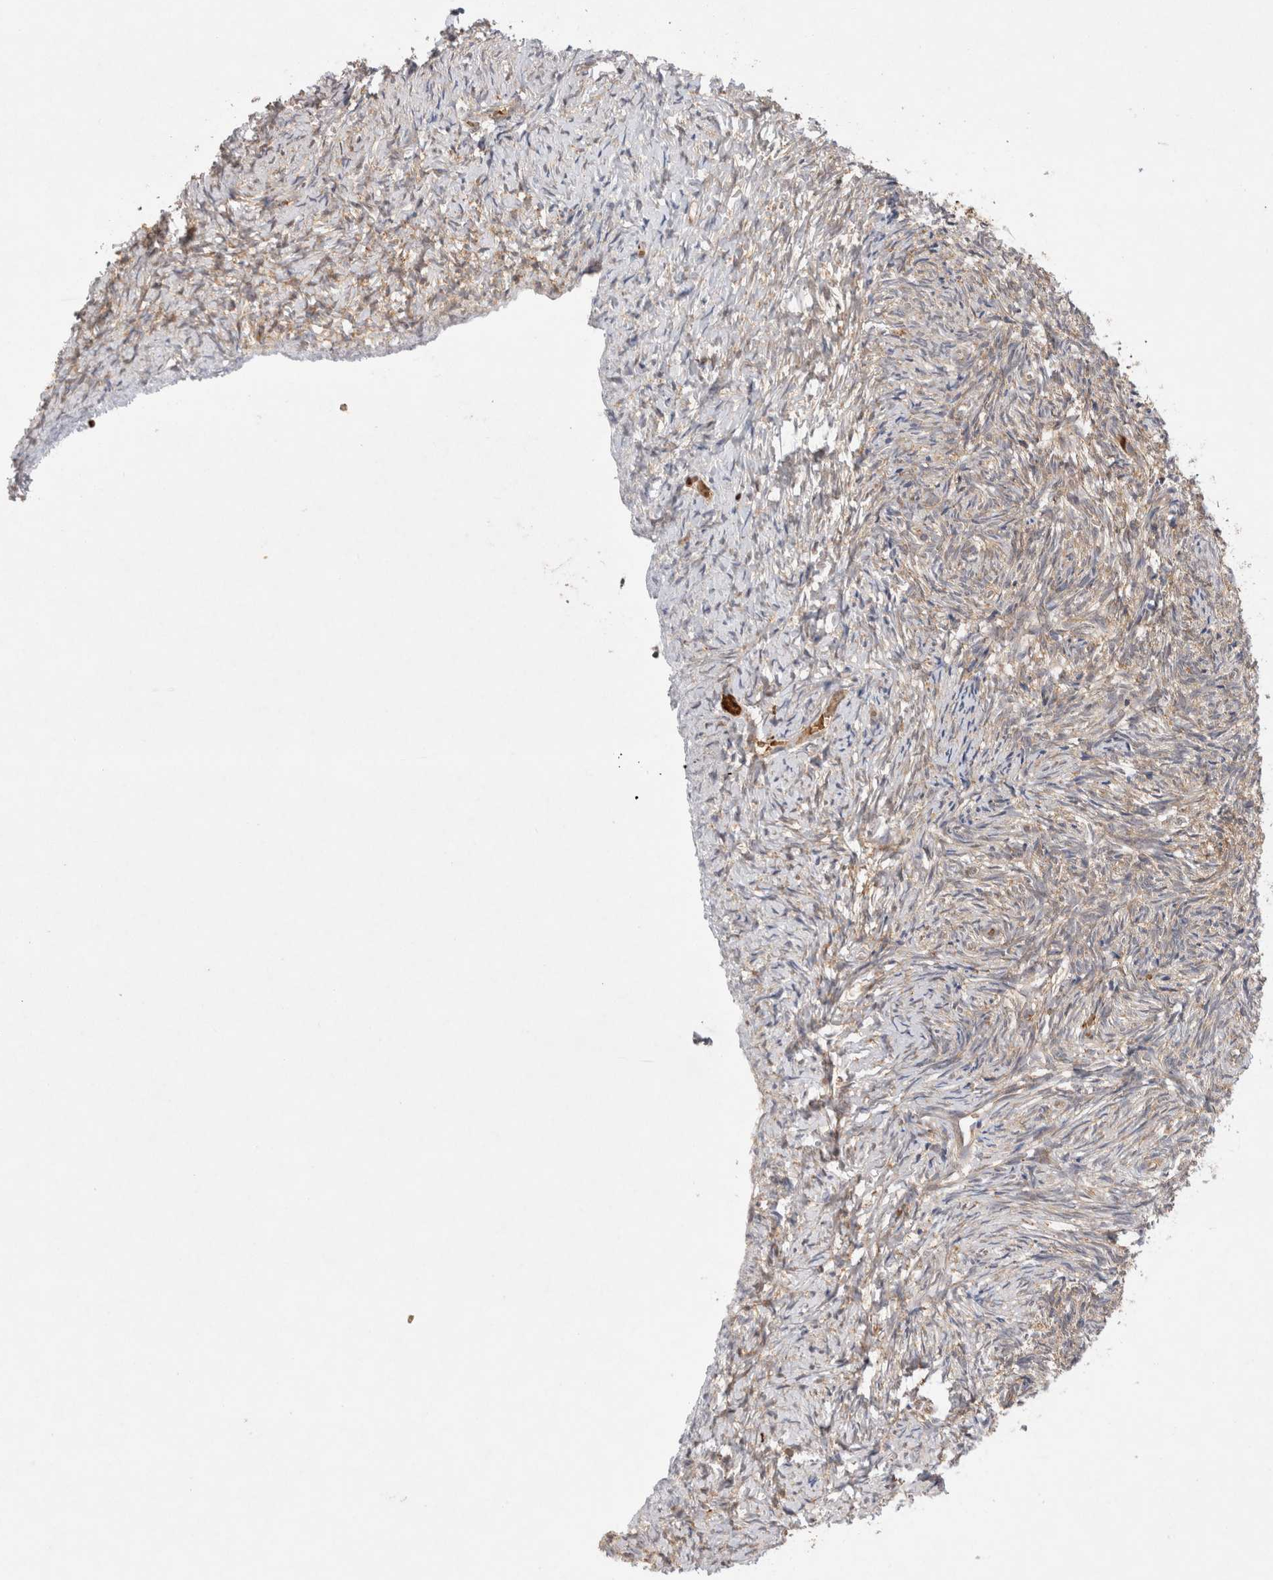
{"staining": {"intensity": "moderate", "quantity": ">75%", "location": "cytoplasmic/membranous"}, "tissue": "ovary", "cell_type": "Follicle cells", "image_type": "normal", "snomed": [{"axis": "morphology", "description": "Normal tissue, NOS"}, {"axis": "topography", "description": "Ovary"}], "caption": "A brown stain labels moderate cytoplasmic/membranous positivity of a protein in follicle cells of unremarkable ovary. The staining is performed using DAB brown chromogen to label protein expression. The nuclei are counter-stained blue using hematoxylin.", "gene": "EIF3E", "patient": {"sex": "female", "age": 41}}